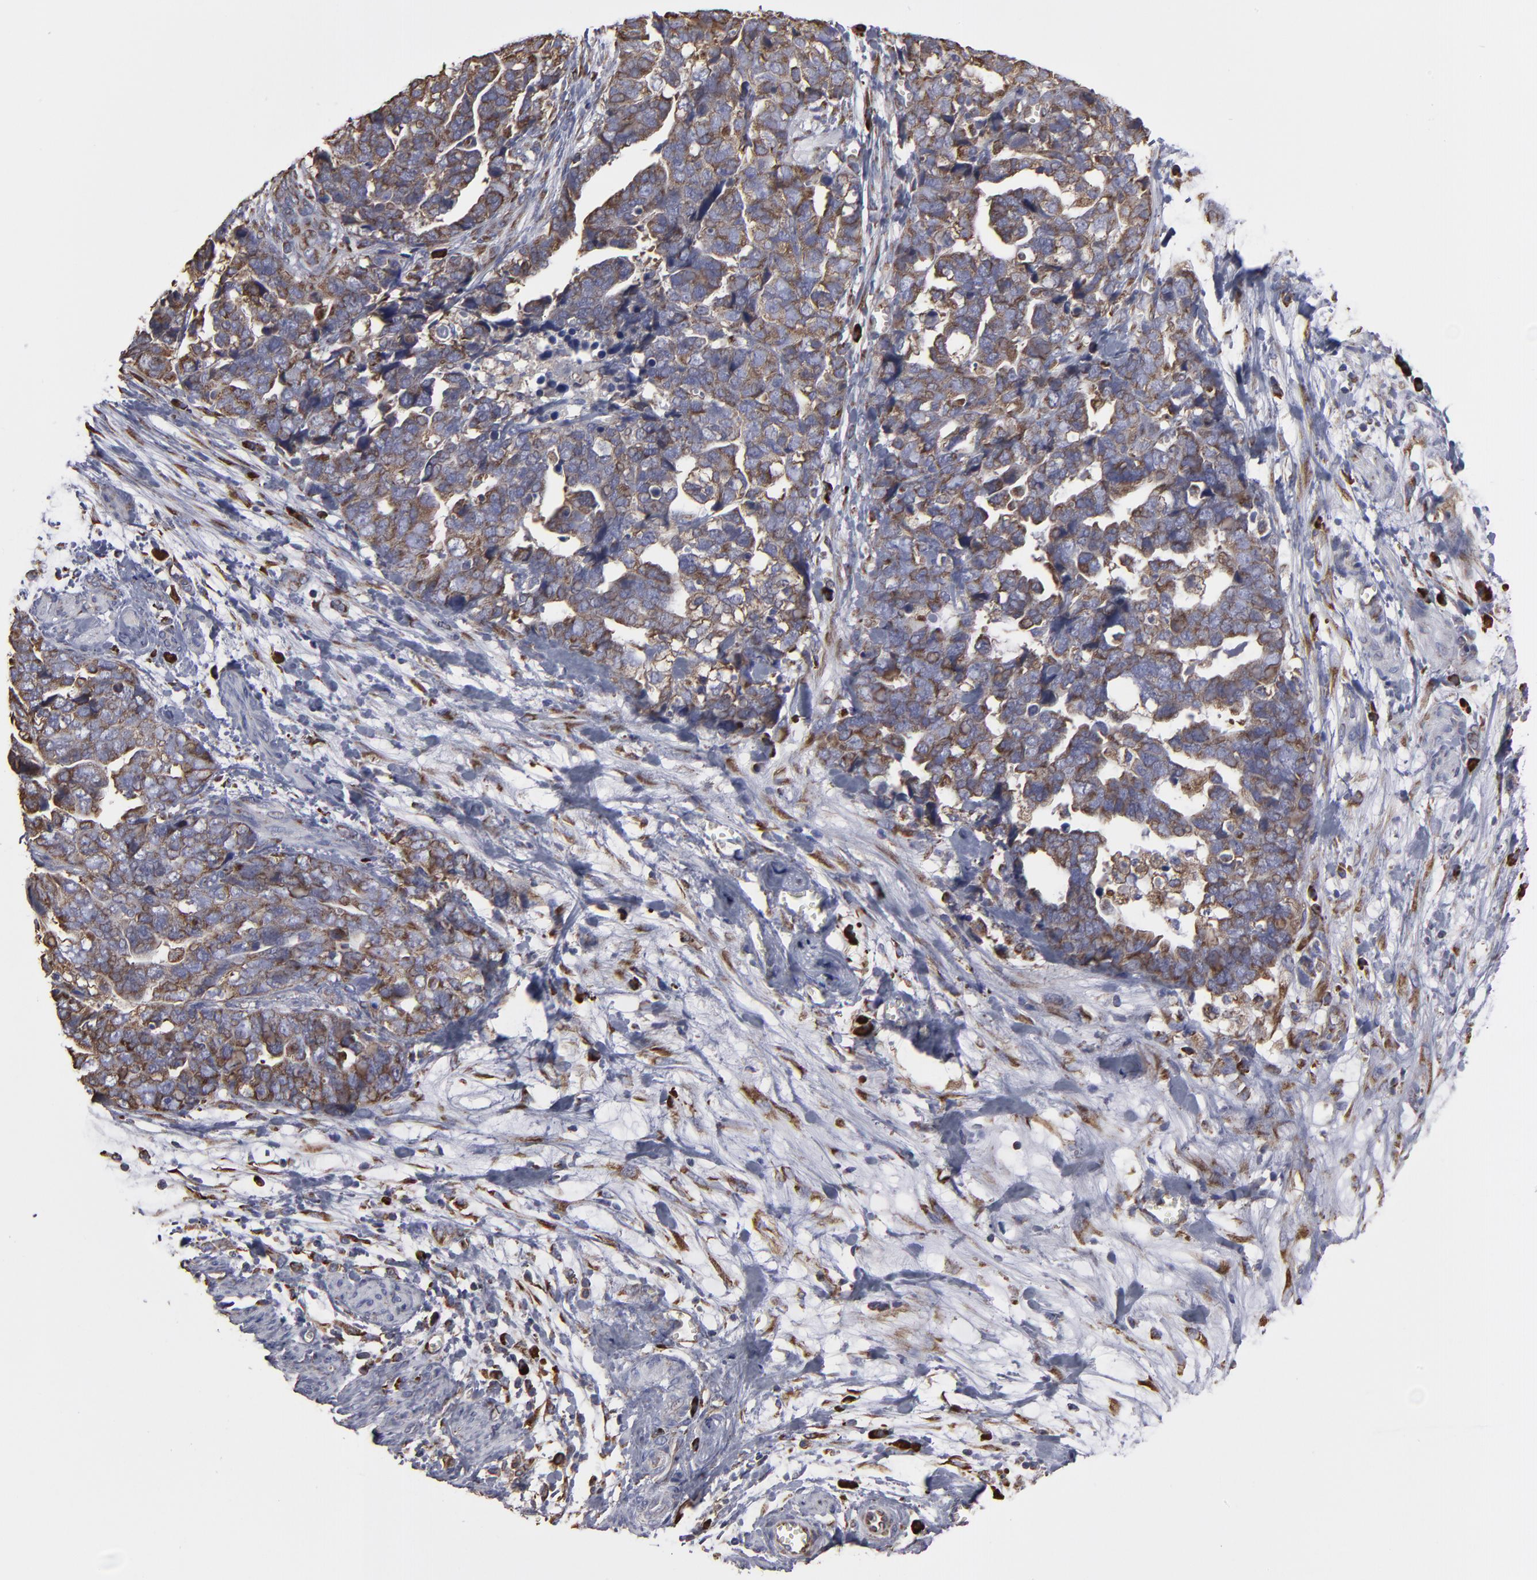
{"staining": {"intensity": "moderate", "quantity": ">75%", "location": "cytoplasmic/membranous"}, "tissue": "ovarian cancer", "cell_type": "Tumor cells", "image_type": "cancer", "snomed": [{"axis": "morphology", "description": "Normal tissue, NOS"}, {"axis": "morphology", "description": "Cystadenocarcinoma, serous, NOS"}, {"axis": "topography", "description": "Fallopian tube"}, {"axis": "topography", "description": "Ovary"}], "caption": "Human ovarian cancer (serous cystadenocarcinoma) stained with a protein marker shows moderate staining in tumor cells.", "gene": "SND1", "patient": {"sex": "female", "age": 56}}